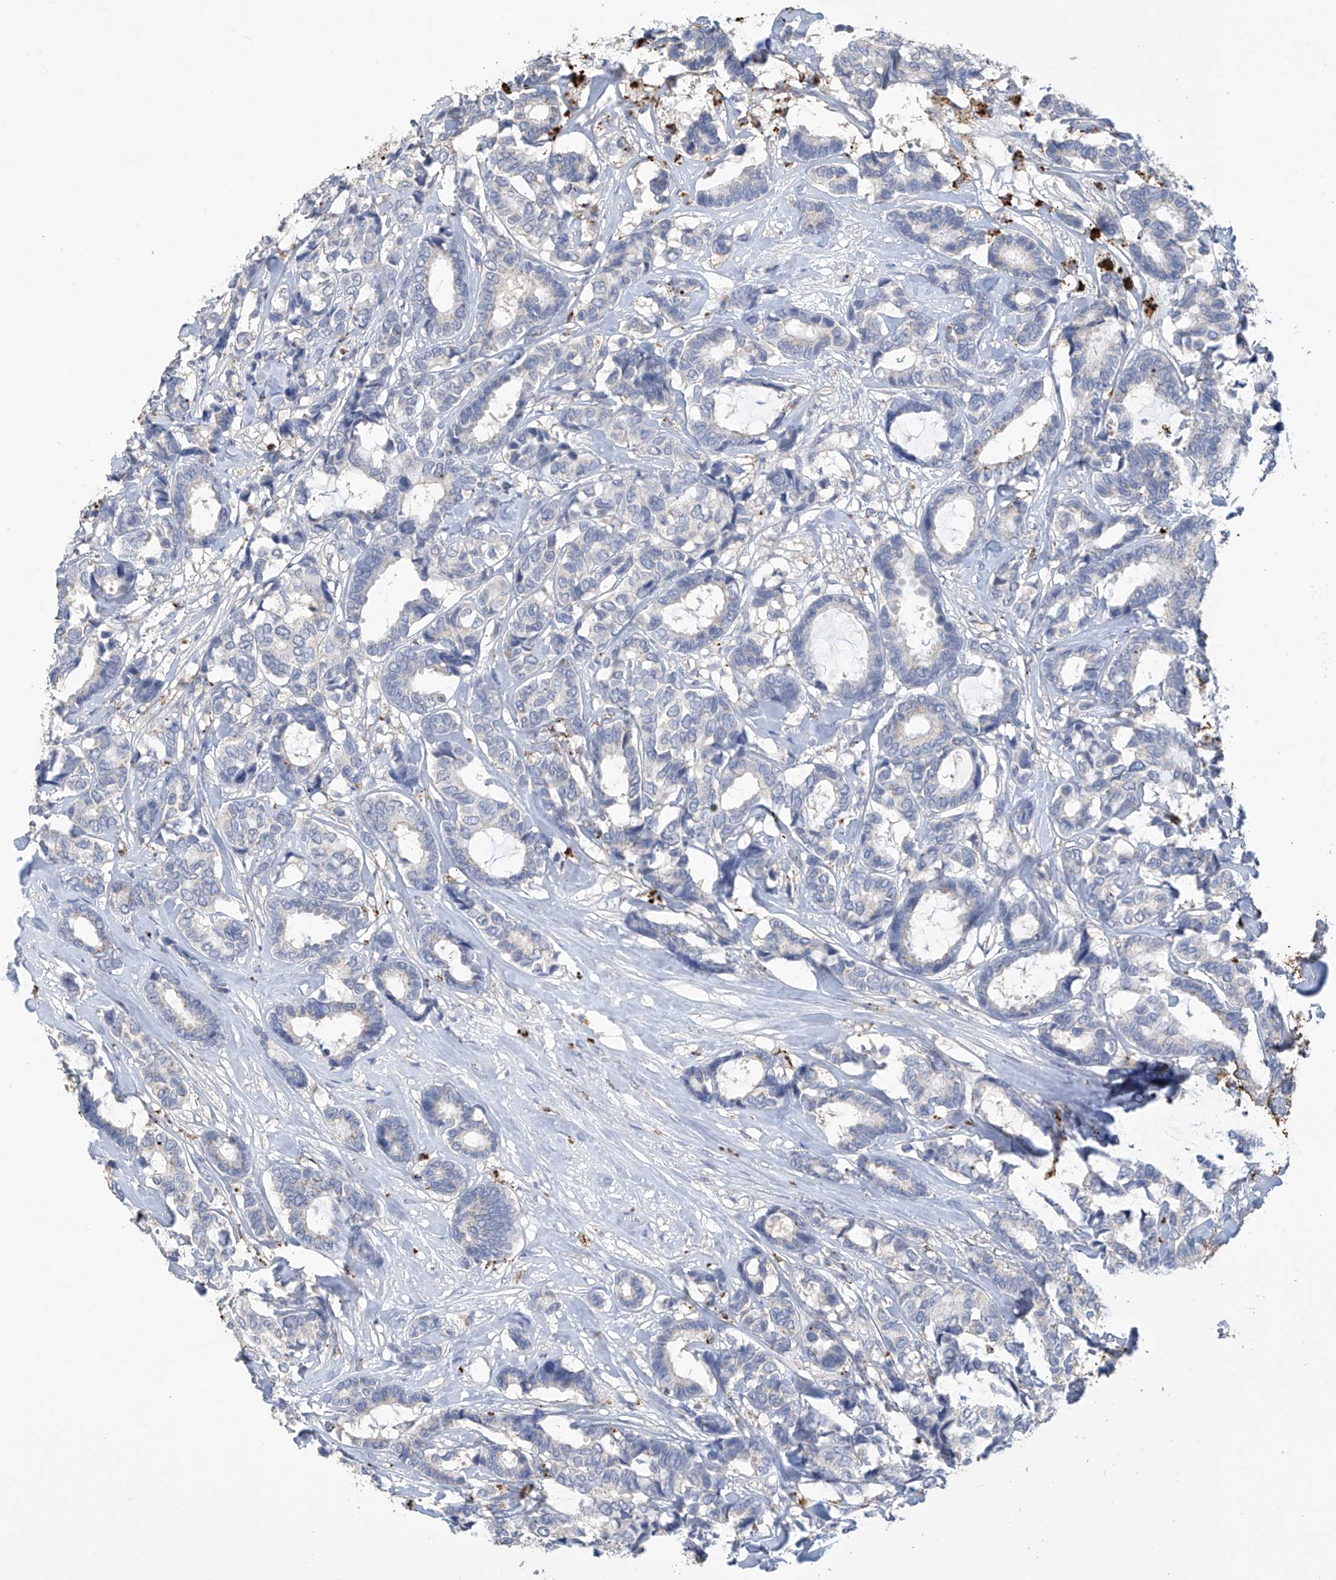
{"staining": {"intensity": "negative", "quantity": "none", "location": "none"}, "tissue": "breast cancer", "cell_type": "Tumor cells", "image_type": "cancer", "snomed": [{"axis": "morphology", "description": "Duct carcinoma"}, {"axis": "topography", "description": "Breast"}], "caption": "High power microscopy image of an IHC image of breast cancer, revealing no significant staining in tumor cells.", "gene": "OGT", "patient": {"sex": "female", "age": 87}}